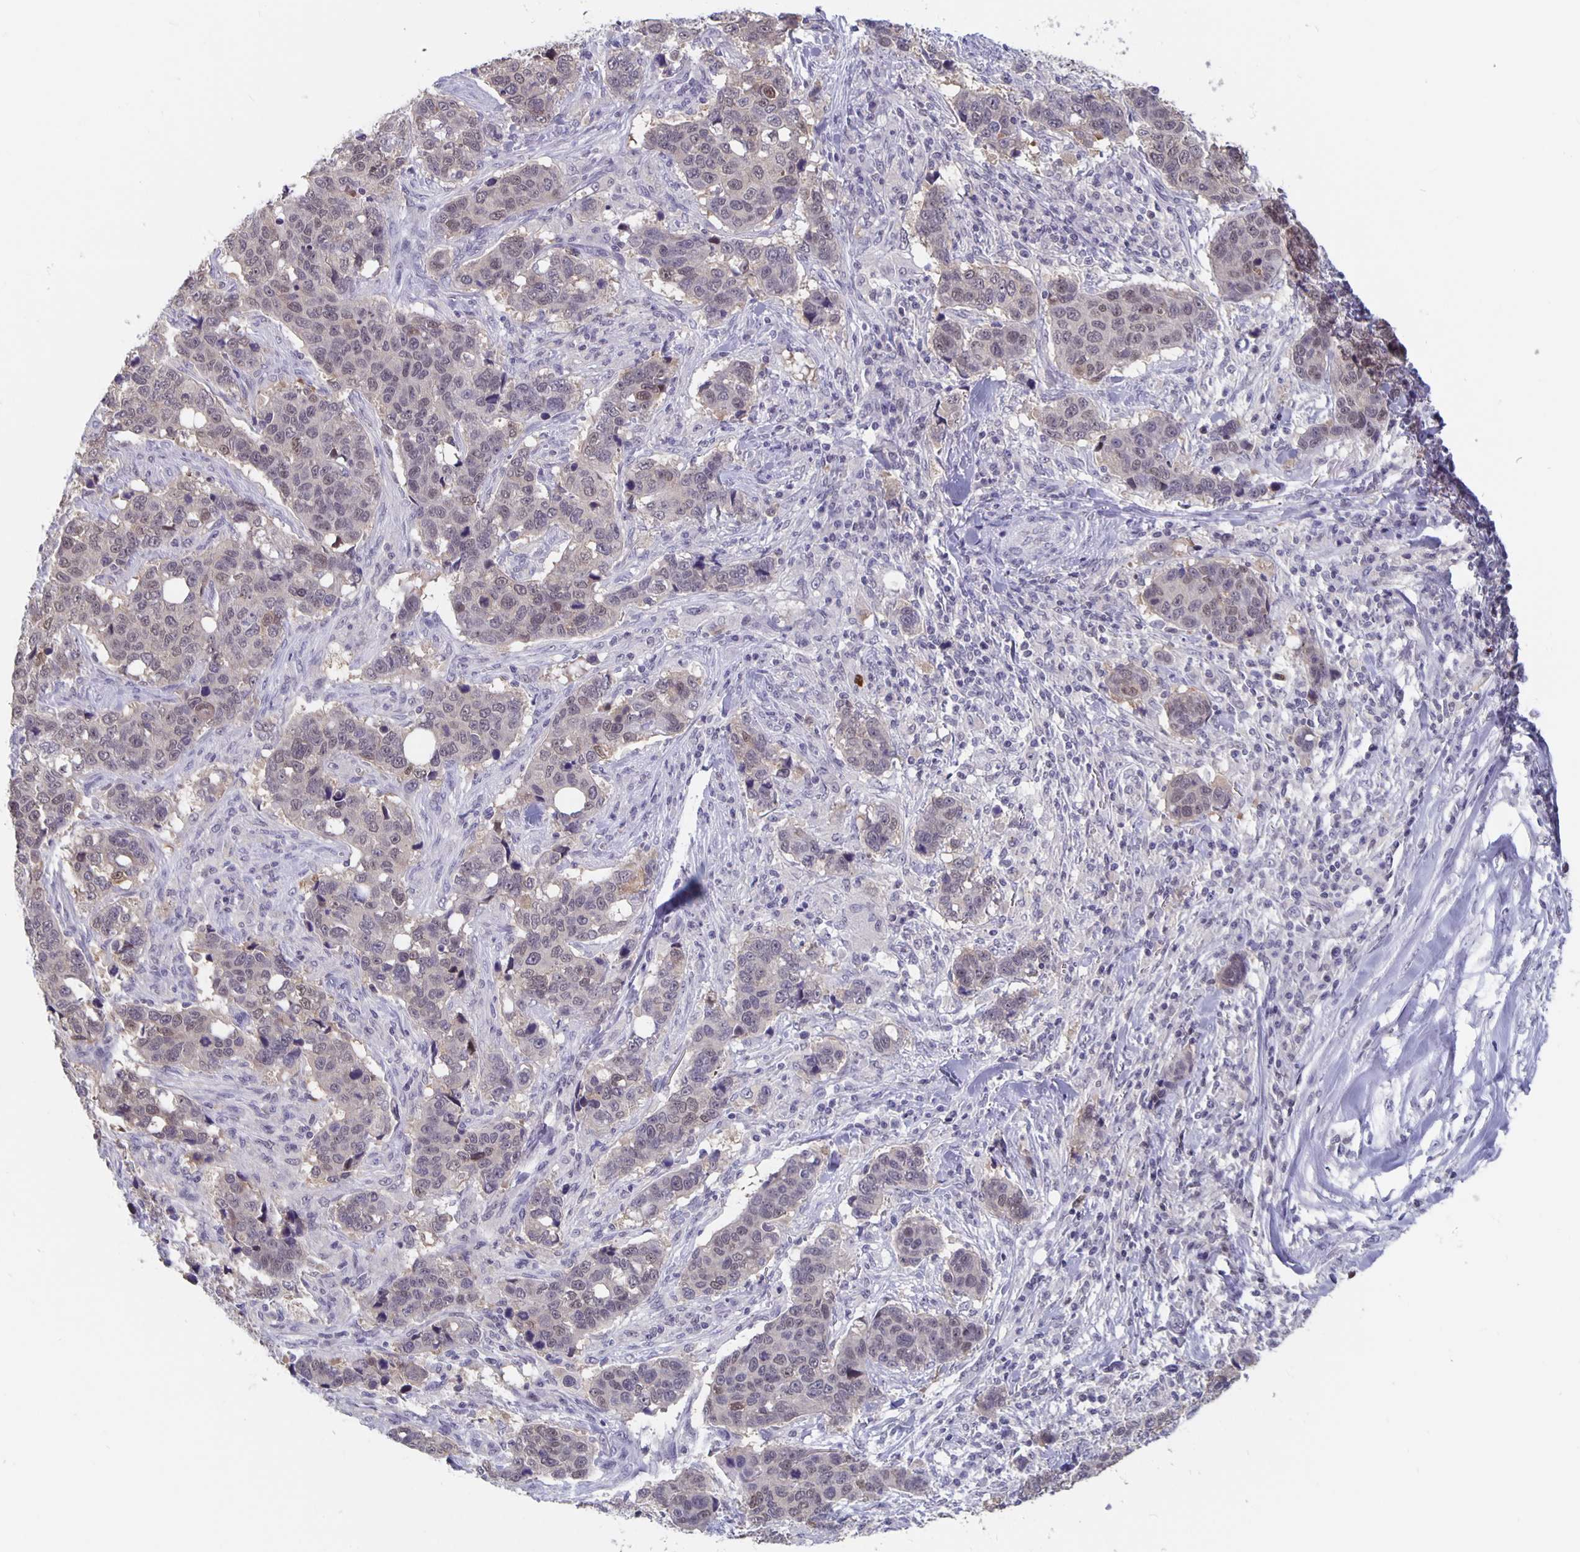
{"staining": {"intensity": "weak", "quantity": "<25%", "location": "nuclear"}, "tissue": "lung cancer", "cell_type": "Tumor cells", "image_type": "cancer", "snomed": [{"axis": "morphology", "description": "Squamous cell carcinoma, NOS"}, {"axis": "topography", "description": "Lymph node"}, {"axis": "topography", "description": "Lung"}], "caption": "DAB immunohistochemical staining of lung cancer (squamous cell carcinoma) reveals no significant staining in tumor cells.", "gene": "ZNF691", "patient": {"sex": "male", "age": 61}}